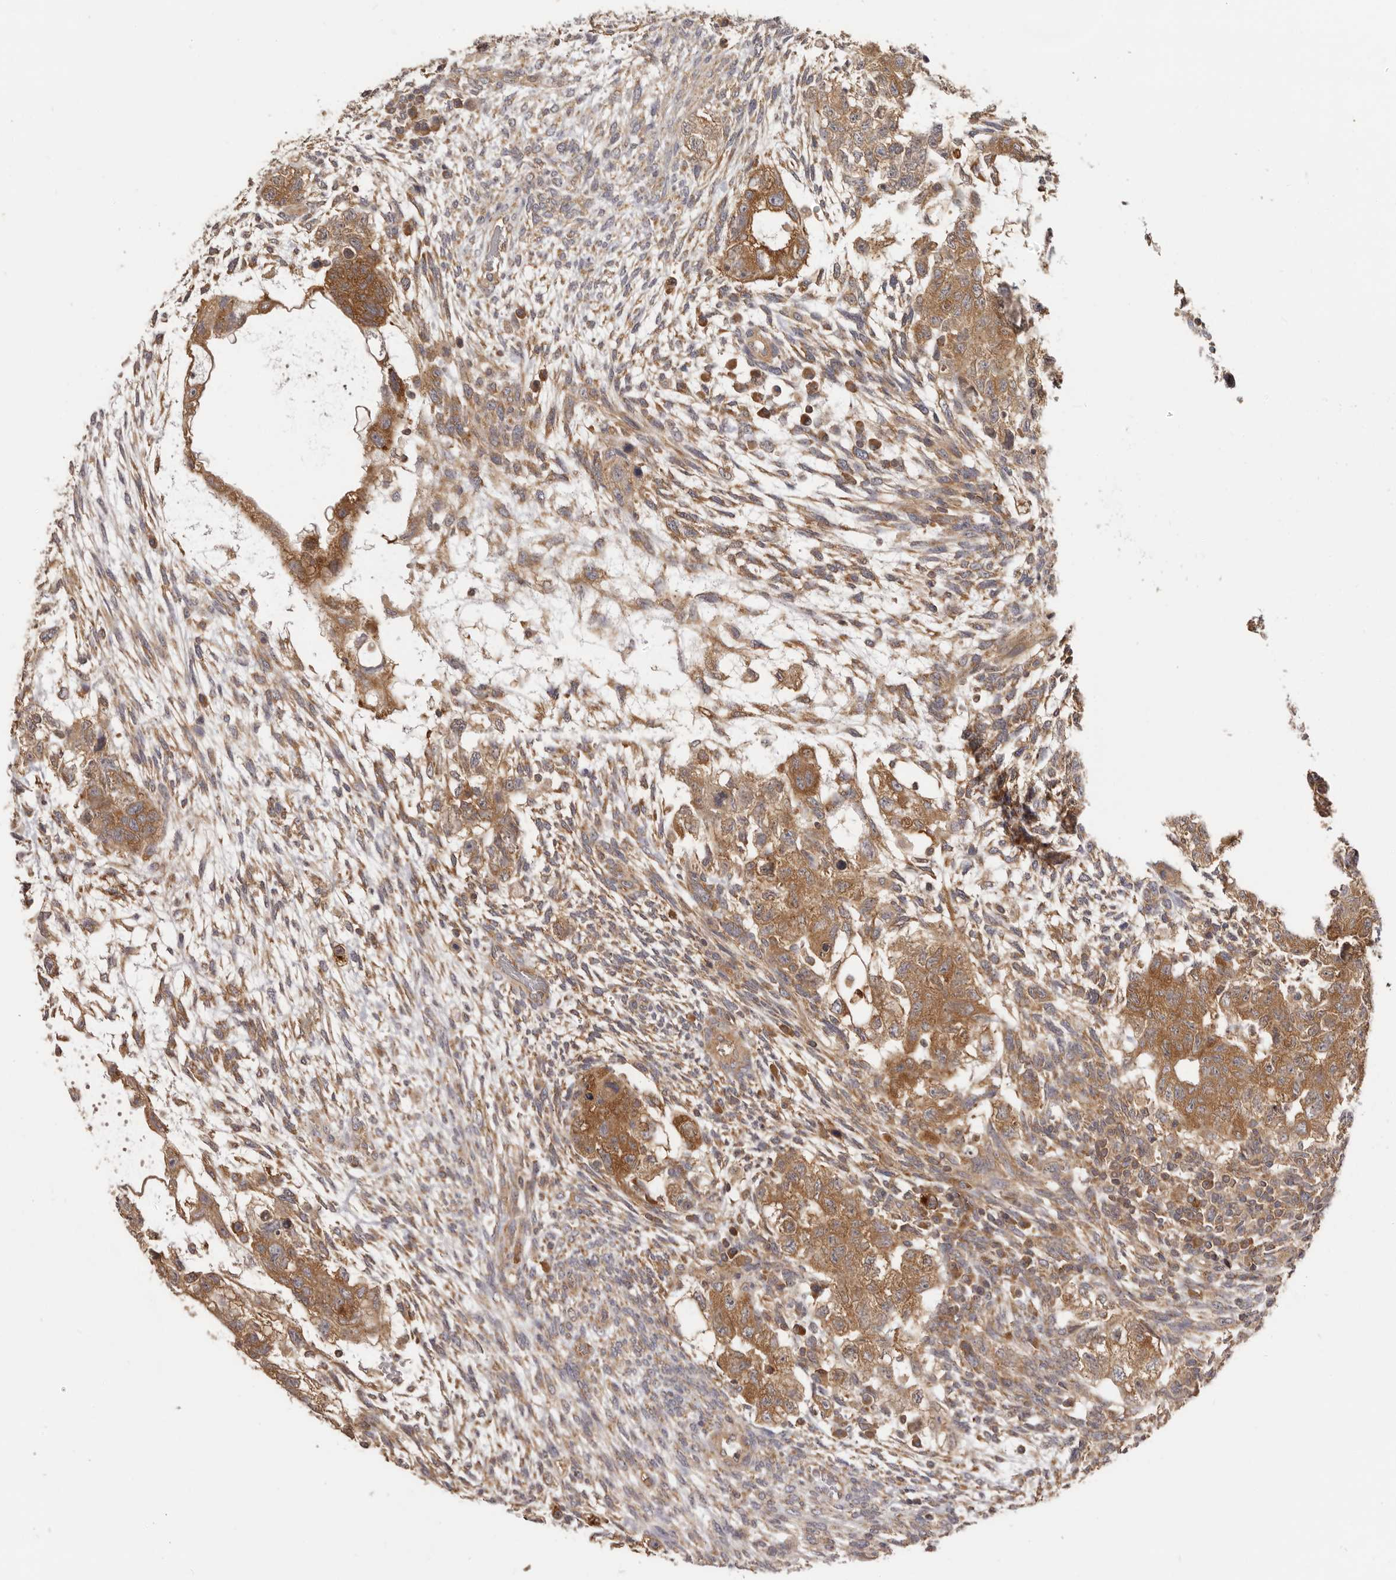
{"staining": {"intensity": "moderate", "quantity": ">75%", "location": "cytoplasmic/membranous"}, "tissue": "testis cancer", "cell_type": "Tumor cells", "image_type": "cancer", "snomed": [{"axis": "morphology", "description": "Normal tissue, NOS"}, {"axis": "morphology", "description": "Carcinoma, Embryonal, NOS"}, {"axis": "topography", "description": "Testis"}], "caption": "Testis embryonal carcinoma was stained to show a protein in brown. There is medium levels of moderate cytoplasmic/membranous expression in about >75% of tumor cells.", "gene": "EEF1E1", "patient": {"sex": "male", "age": 36}}